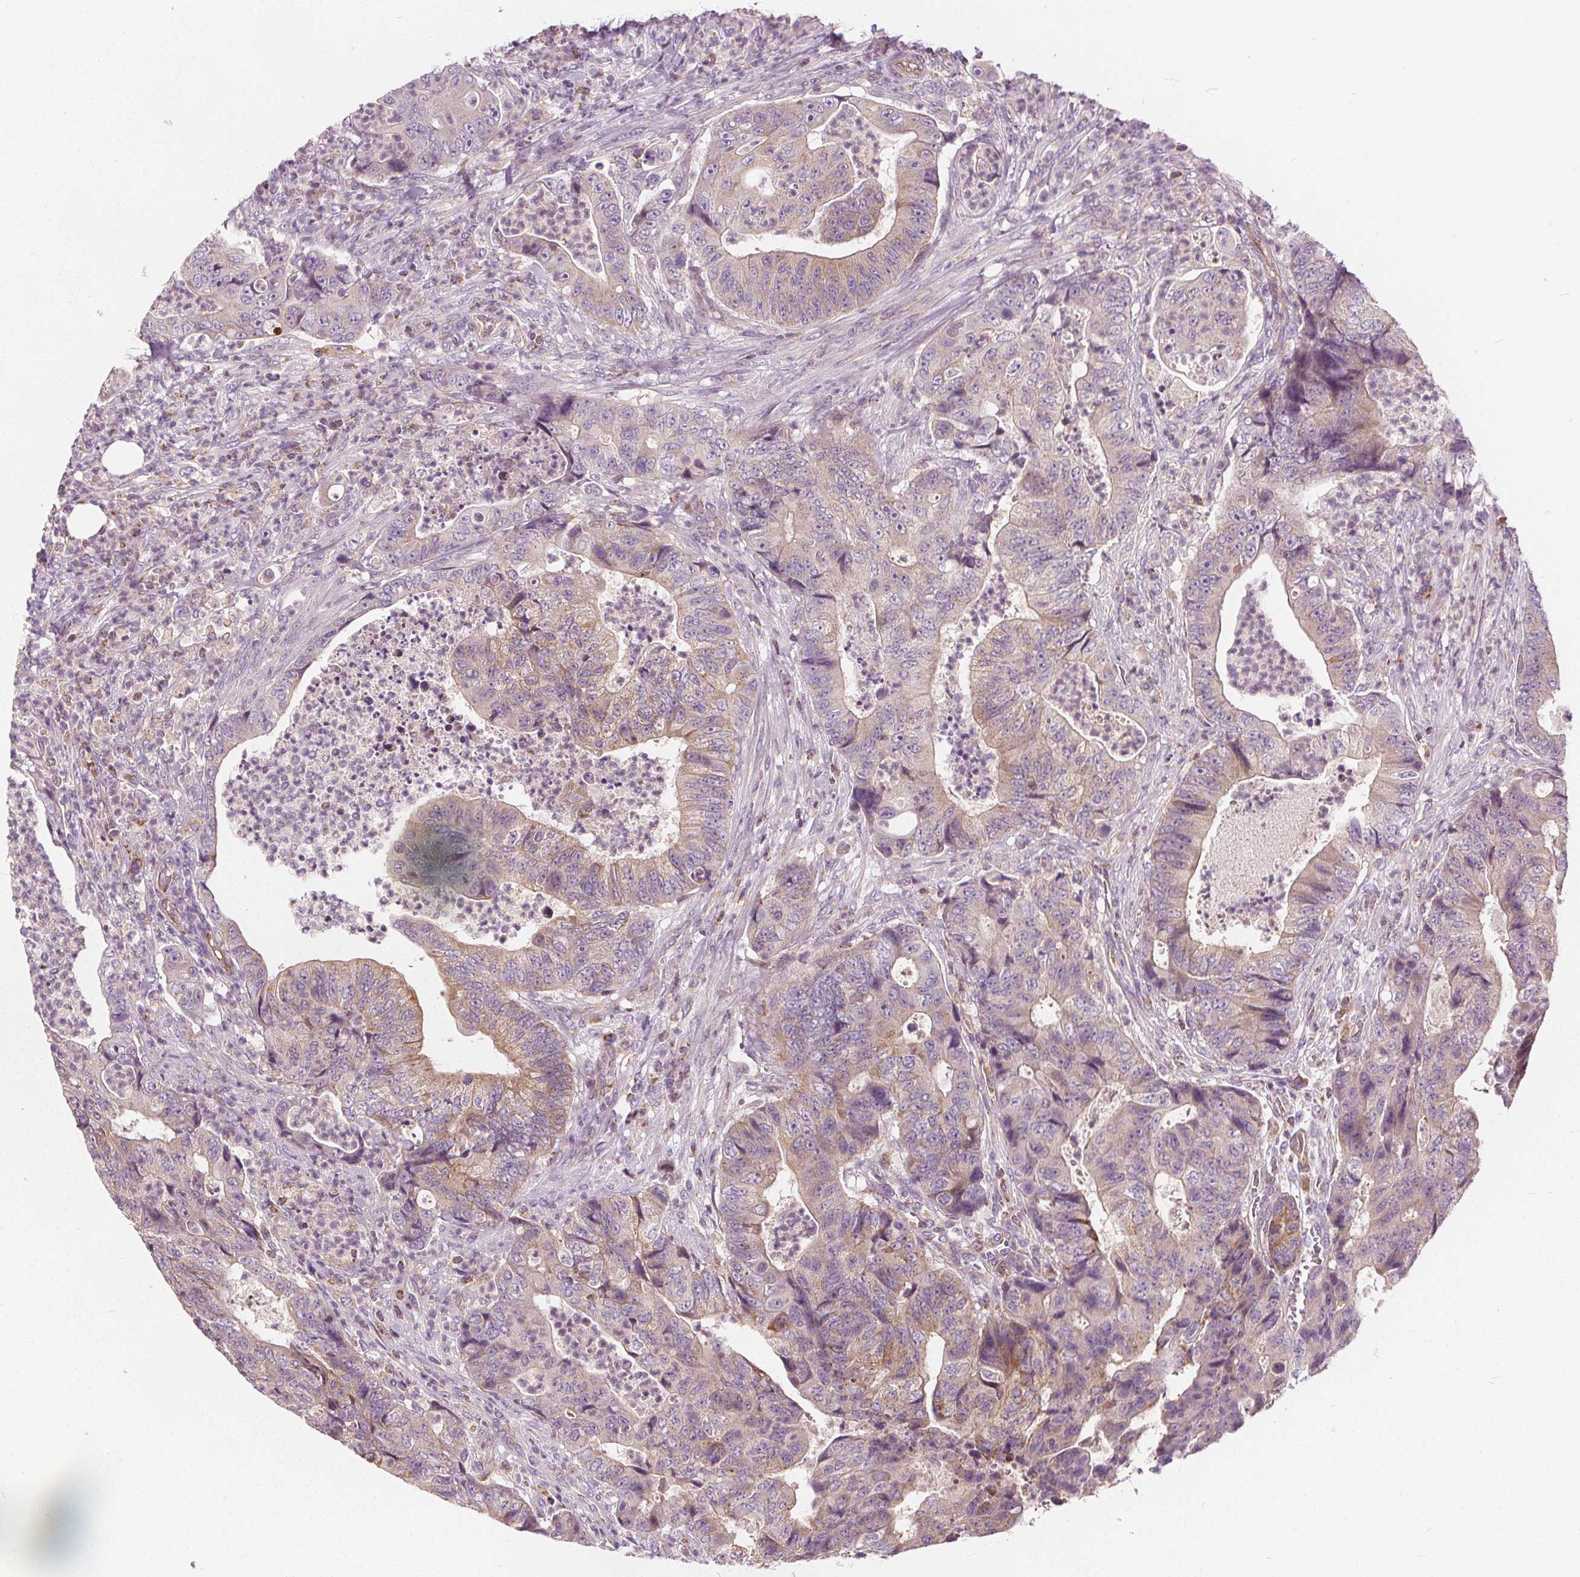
{"staining": {"intensity": "weak", "quantity": "25%-75%", "location": "cytoplasmic/membranous"}, "tissue": "colorectal cancer", "cell_type": "Tumor cells", "image_type": "cancer", "snomed": [{"axis": "morphology", "description": "Adenocarcinoma, NOS"}, {"axis": "topography", "description": "Colon"}], "caption": "The micrograph shows a brown stain indicating the presence of a protein in the cytoplasmic/membranous of tumor cells in colorectal cancer.", "gene": "RAB20", "patient": {"sex": "female", "age": 48}}